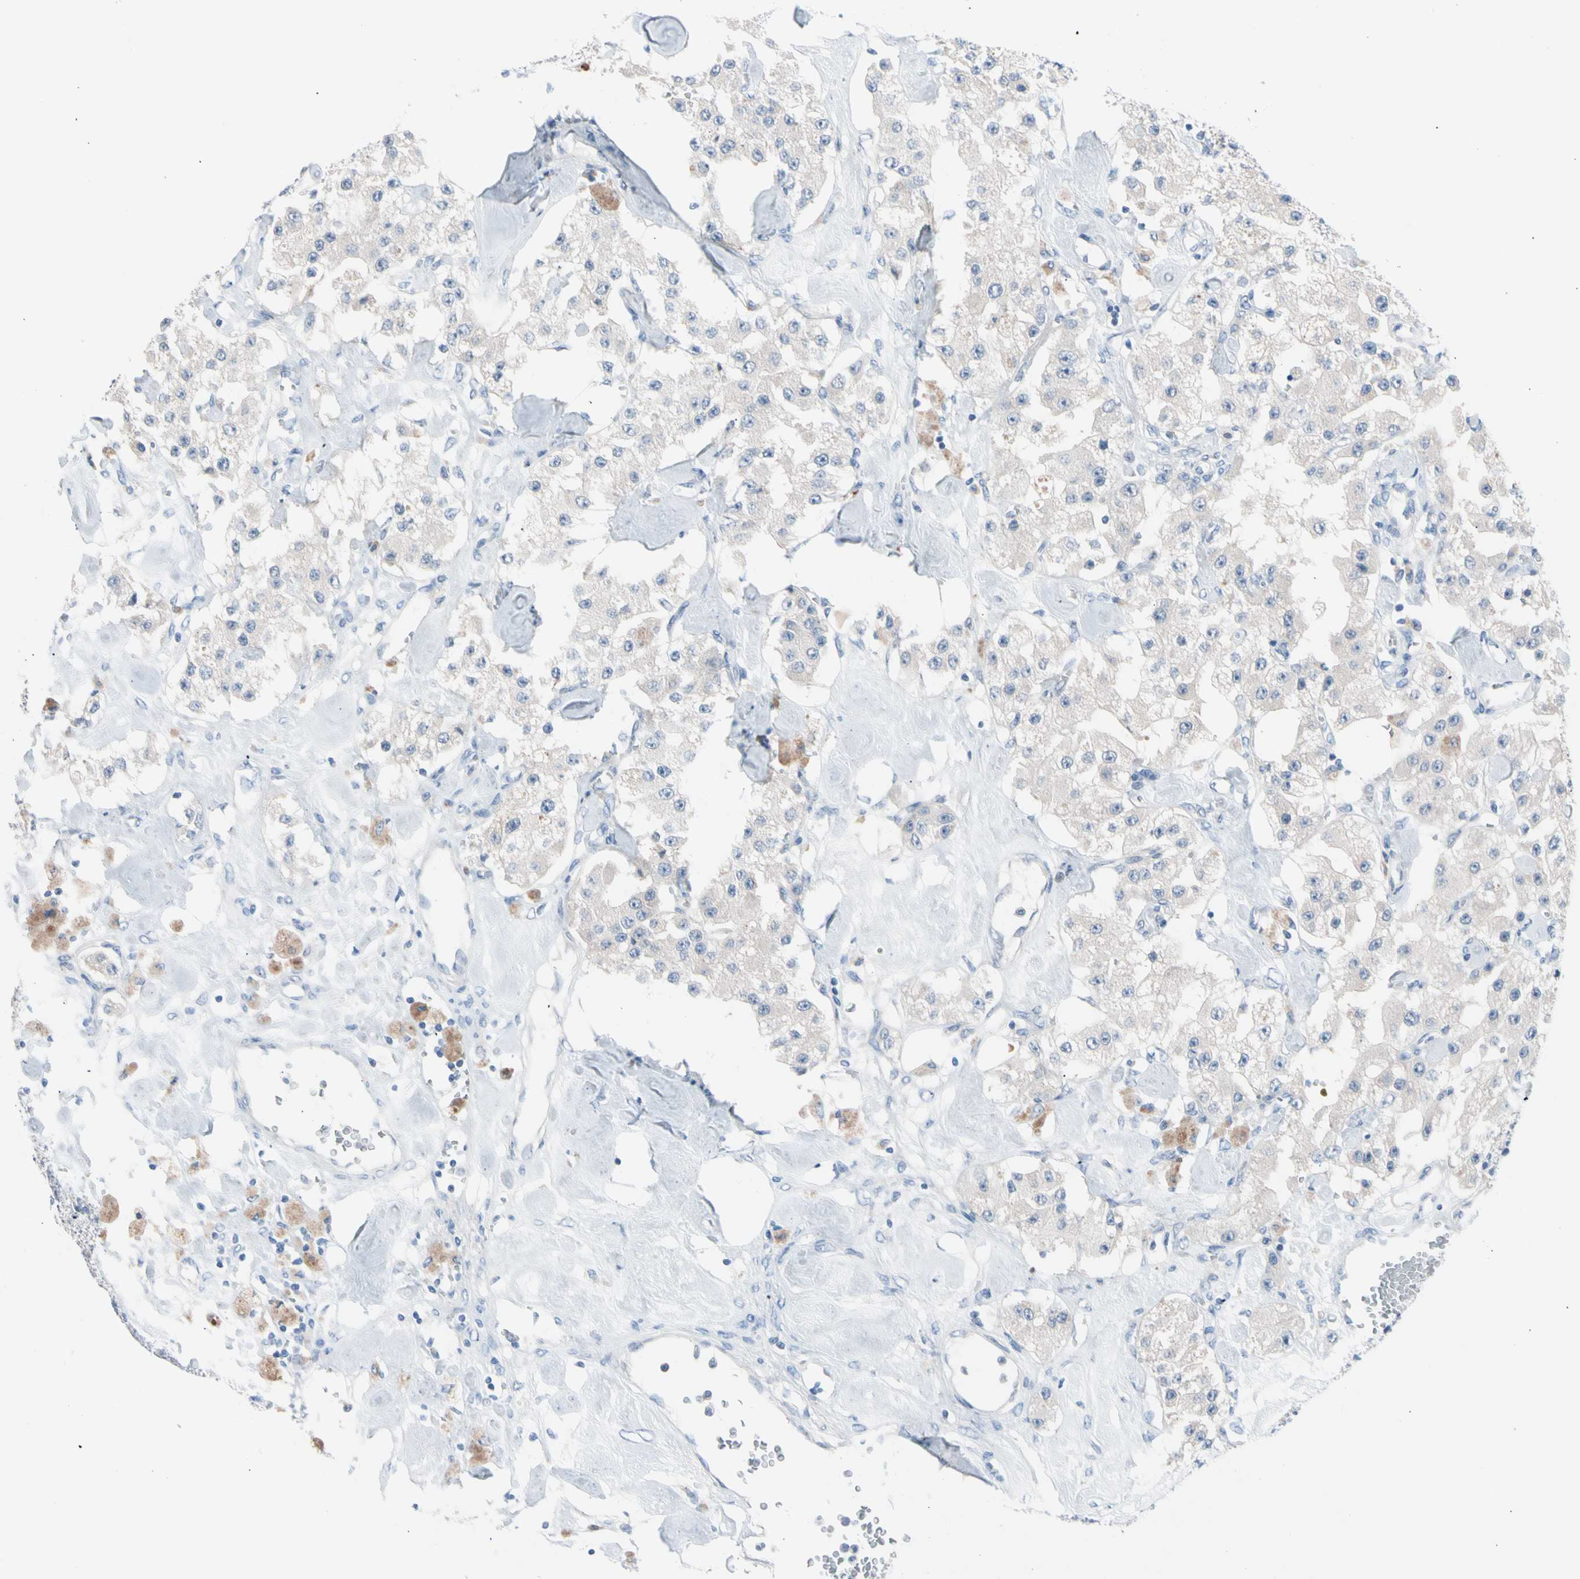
{"staining": {"intensity": "negative", "quantity": "none", "location": "none"}, "tissue": "carcinoid", "cell_type": "Tumor cells", "image_type": "cancer", "snomed": [{"axis": "morphology", "description": "Carcinoid, malignant, NOS"}, {"axis": "topography", "description": "Pancreas"}], "caption": "A photomicrograph of human carcinoid is negative for staining in tumor cells. Nuclei are stained in blue.", "gene": "CASQ1", "patient": {"sex": "male", "age": 41}}